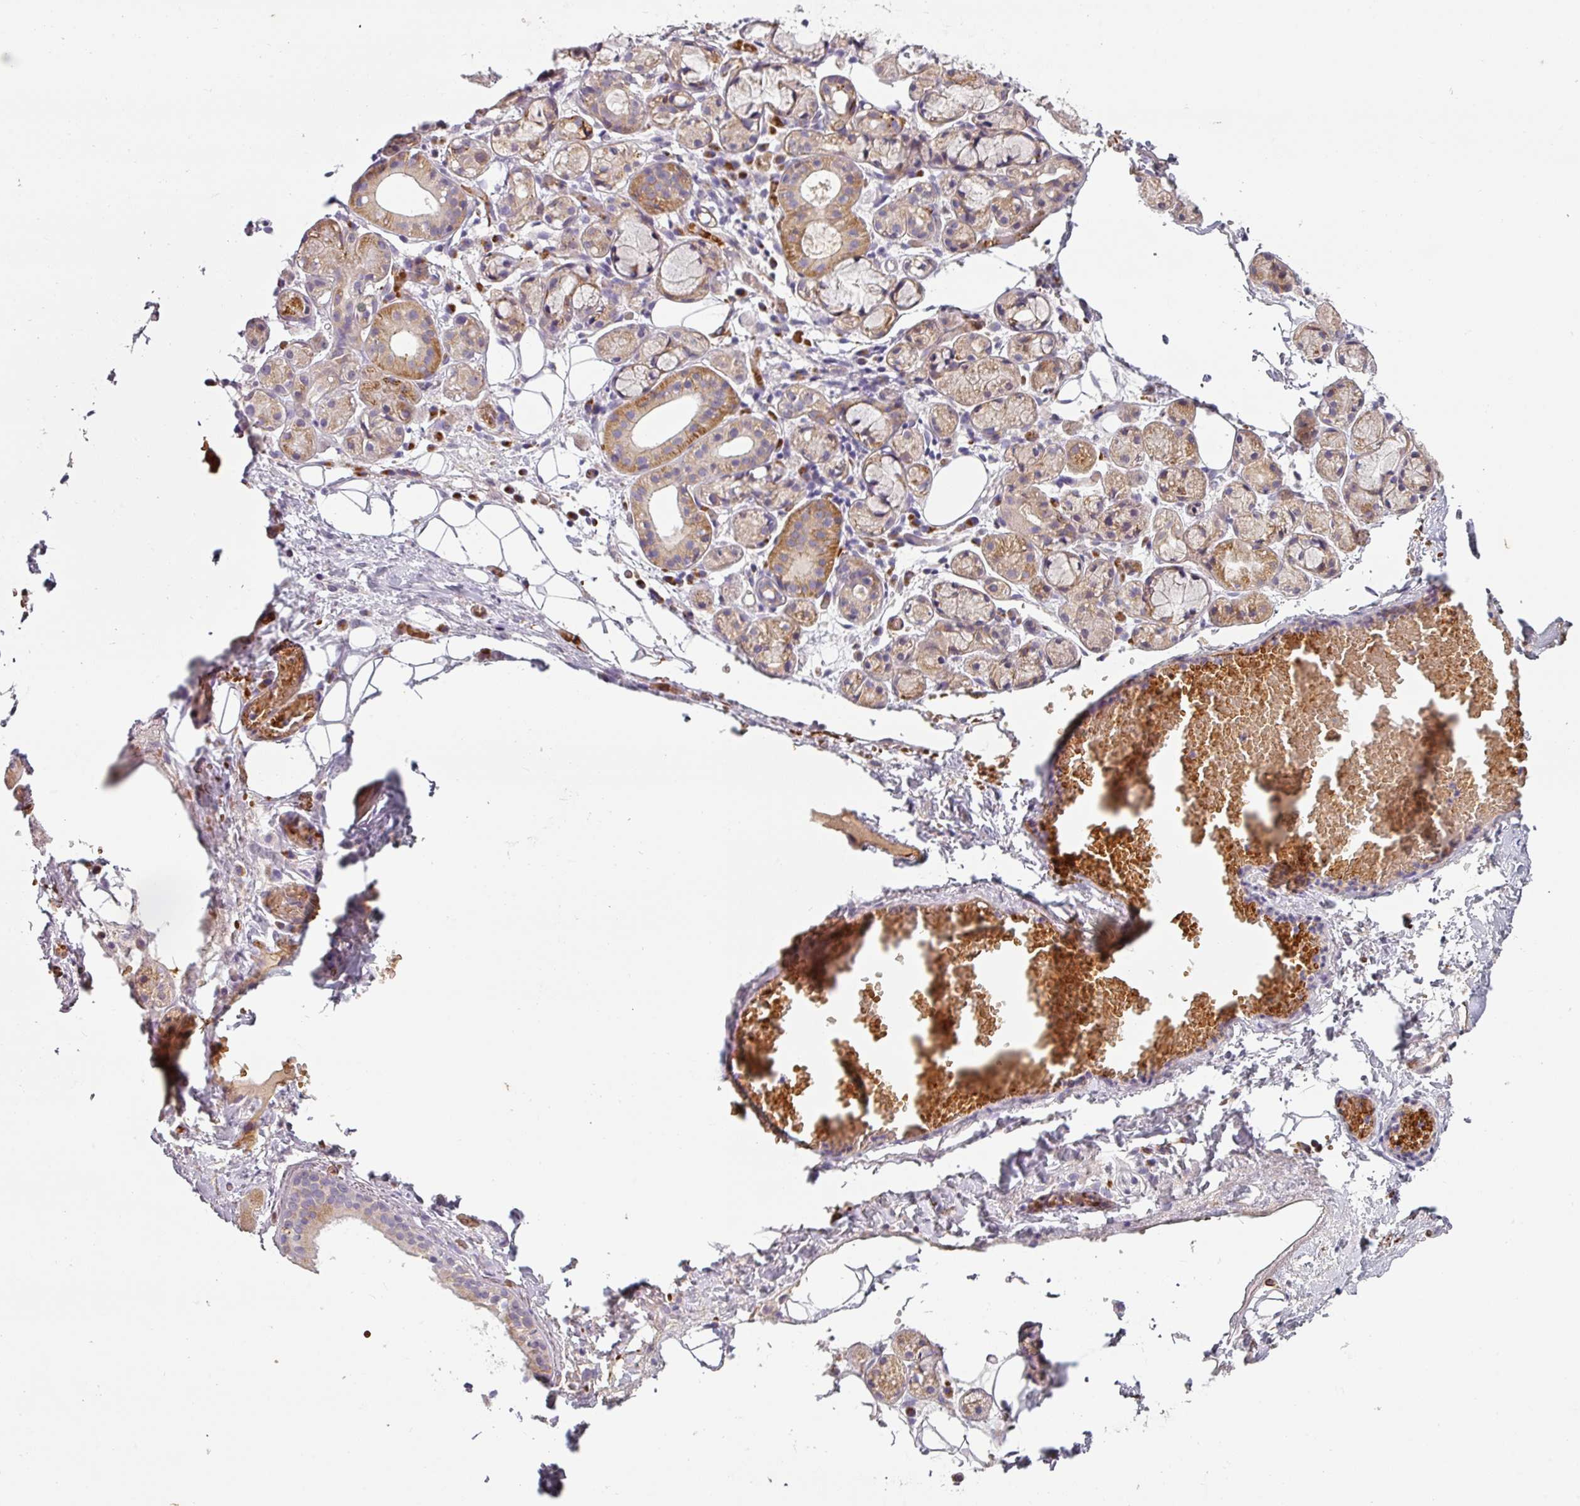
{"staining": {"intensity": "strong", "quantity": ">75%", "location": "cytoplasmic/membranous"}, "tissue": "salivary gland", "cell_type": "Glandular cells", "image_type": "normal", "snomed": [{"axis": "morphology", "description": "Normal tissue, NOS"}, {"axis": "topography", "description": "Salivary gland"}], "caption": "A brown stain labels strong cytoplasmic/membranous positivity of a protein in glandular cells of normal salivary gland. The staining was performed using DAB (3,3'-diaminobenzidine) to visualize the protein expression in brown, while the nuclei were stained in blue with hematoxylin (Magnification: 20x).", "gene": "PRODH2", "patient": {"sex": "male", "age": 82}}